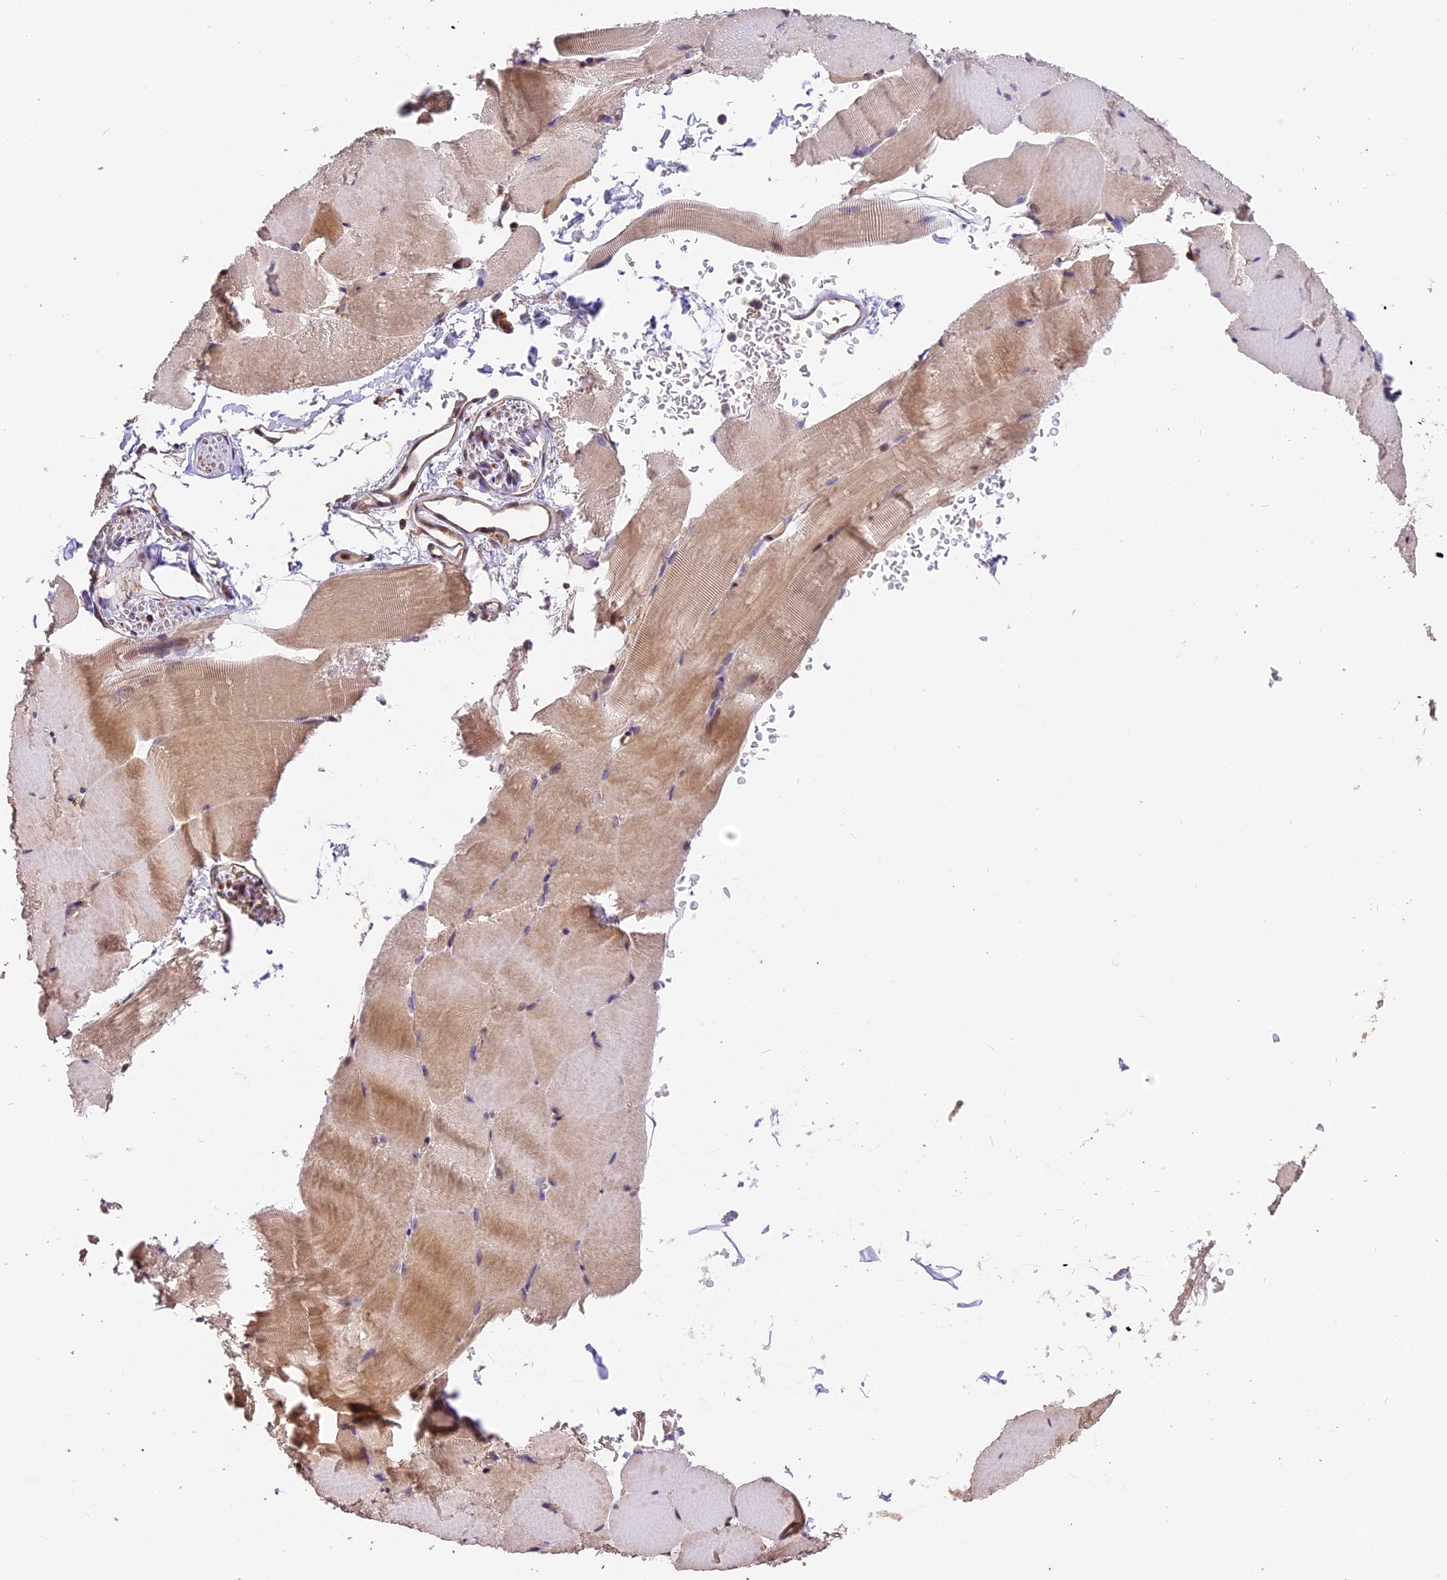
{"staining": {"intensity": "weak", "quantity": "25%-75%", "location": "cytoplasmic/membranous"}, "tissue": "skeletal muscle", "cell_type": "Myocytes", "image_type": "normal", "snomed": [{"axis": "morphology", "description": "Normal tissue, NOS"}, {"axis": "topography", "description": "Skeletal muscle"}, {"axis": "topography", "description": "Parathyroid gland"}], "caption": "The immunohistochemical stain shows weak cytoplasmic/membranous positivity in myocytes of normal skeletal muscle.", "gene": "ARHGAP17", "patient": {"sex": "female", "age": 37}}